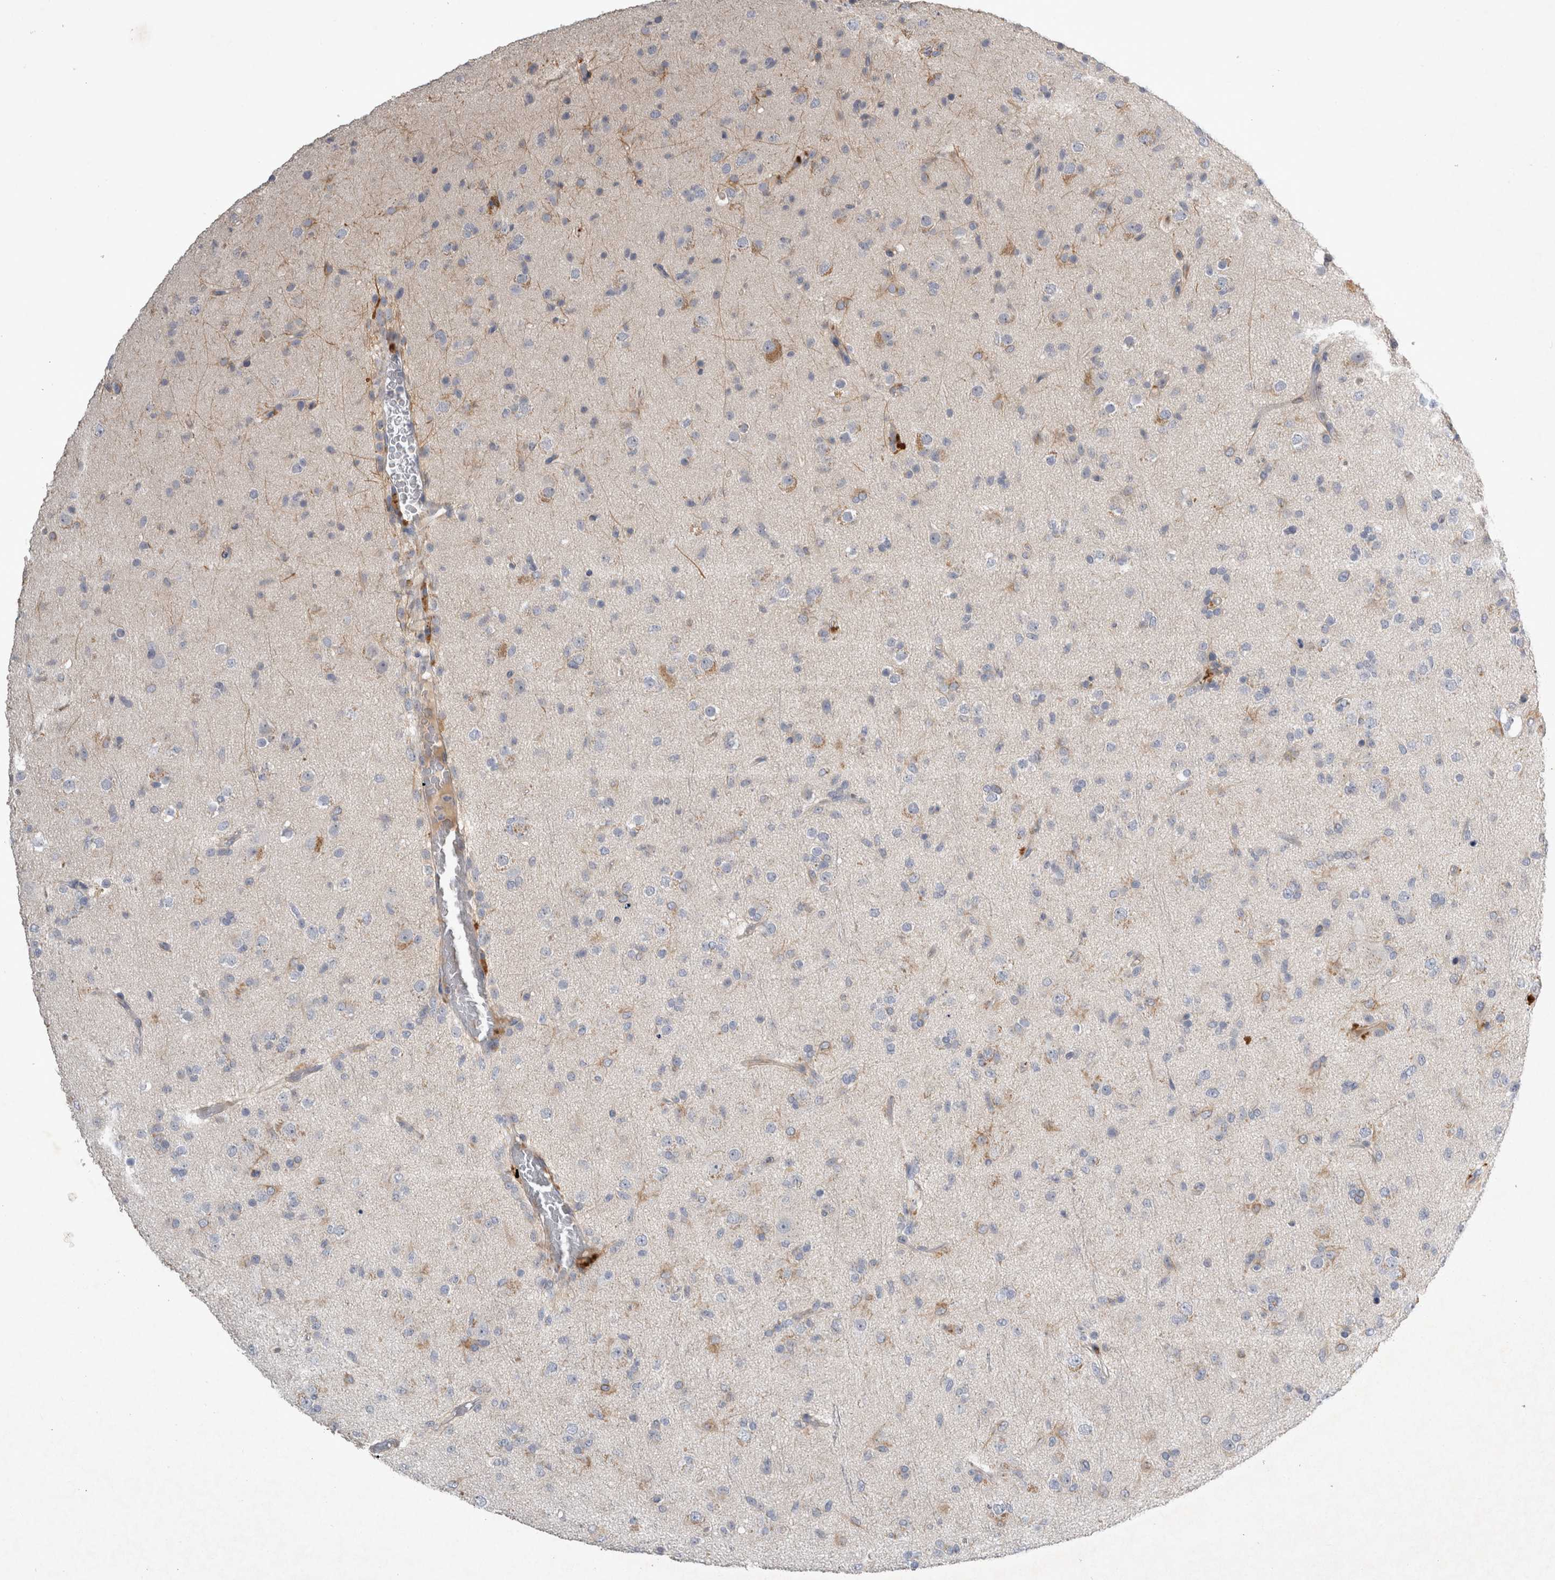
{"staining": {"intensity": "negative", "quantity": "none", "location": "none"}, "tissue": "glioma", "cell_type": "Tumor cells", "image_type": "cancer", "snomed": [{"axis": "morphology", "description": "Glioma, malignant, Low grade"}, {"axis": "topography", "description": "Brain"}], "caption": "Immunohistochemical staining of human malignant low-grade glioma exhibits no significant positivity in tumor cells.", "gene": "SLC22A11", "patient": {"sex": "male", "age": 65}}